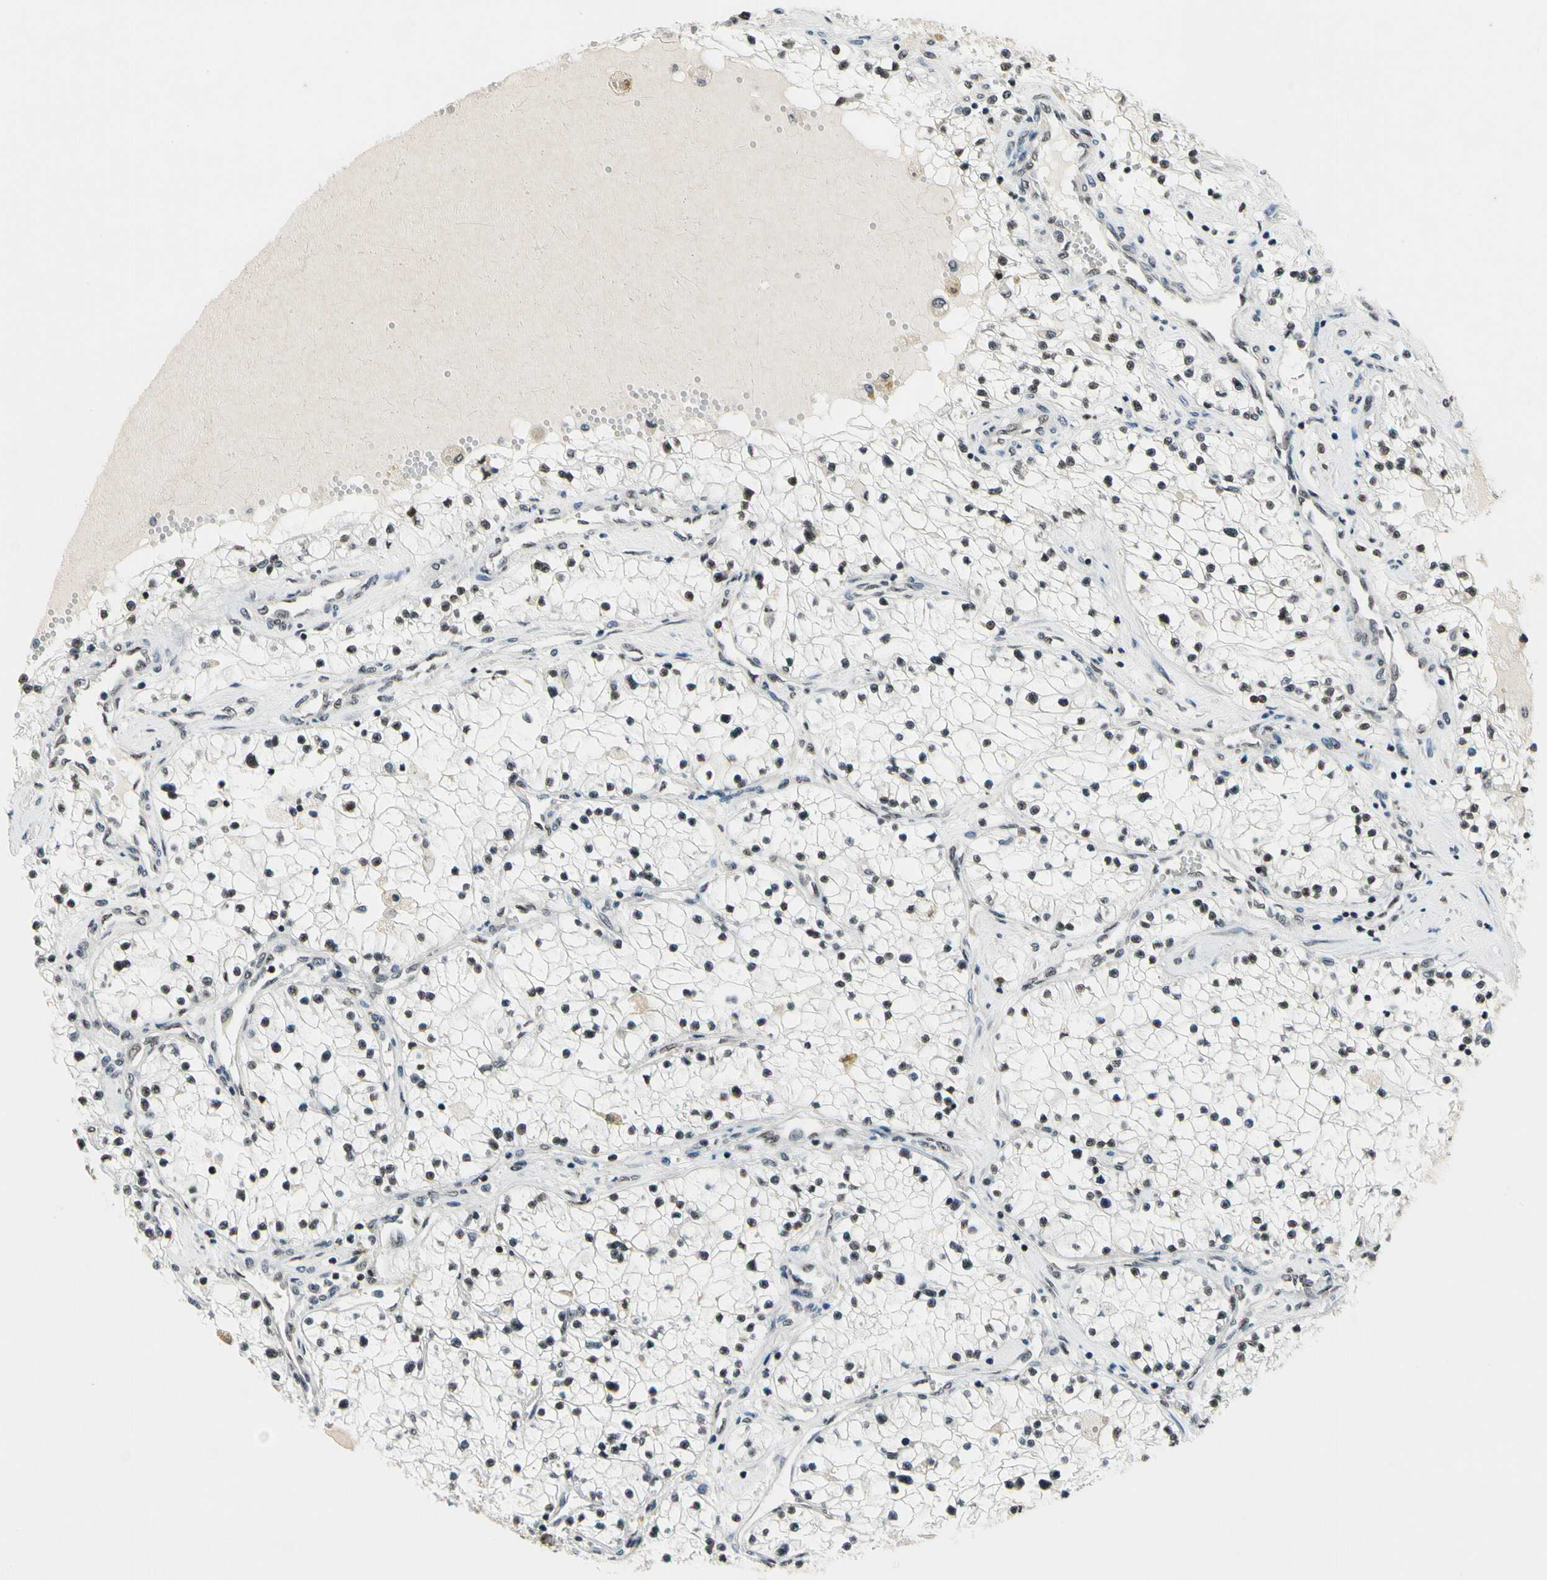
{"staining": {"intensity": "moderate", "quantity": ">75%", "location": "nuclear"}, "tissue": "renal cancer", "cell_type": "Tumor cells", "image_type": "cancer", "snomed": [{"axis": "morphology", "description": "Adenocarcinoma, NOS"}, {"axis": "topography", "description": "Kidney"}], "caption": "DAB (3,3'-diaminobenzidine) immunohistochemical staining of human adenocarcinoma (renal) displays moderate nuclear protein positivity in about >75% of tumor cells.", "gene": "RECQL", "patient": {"sex": "male", "age": 68}}